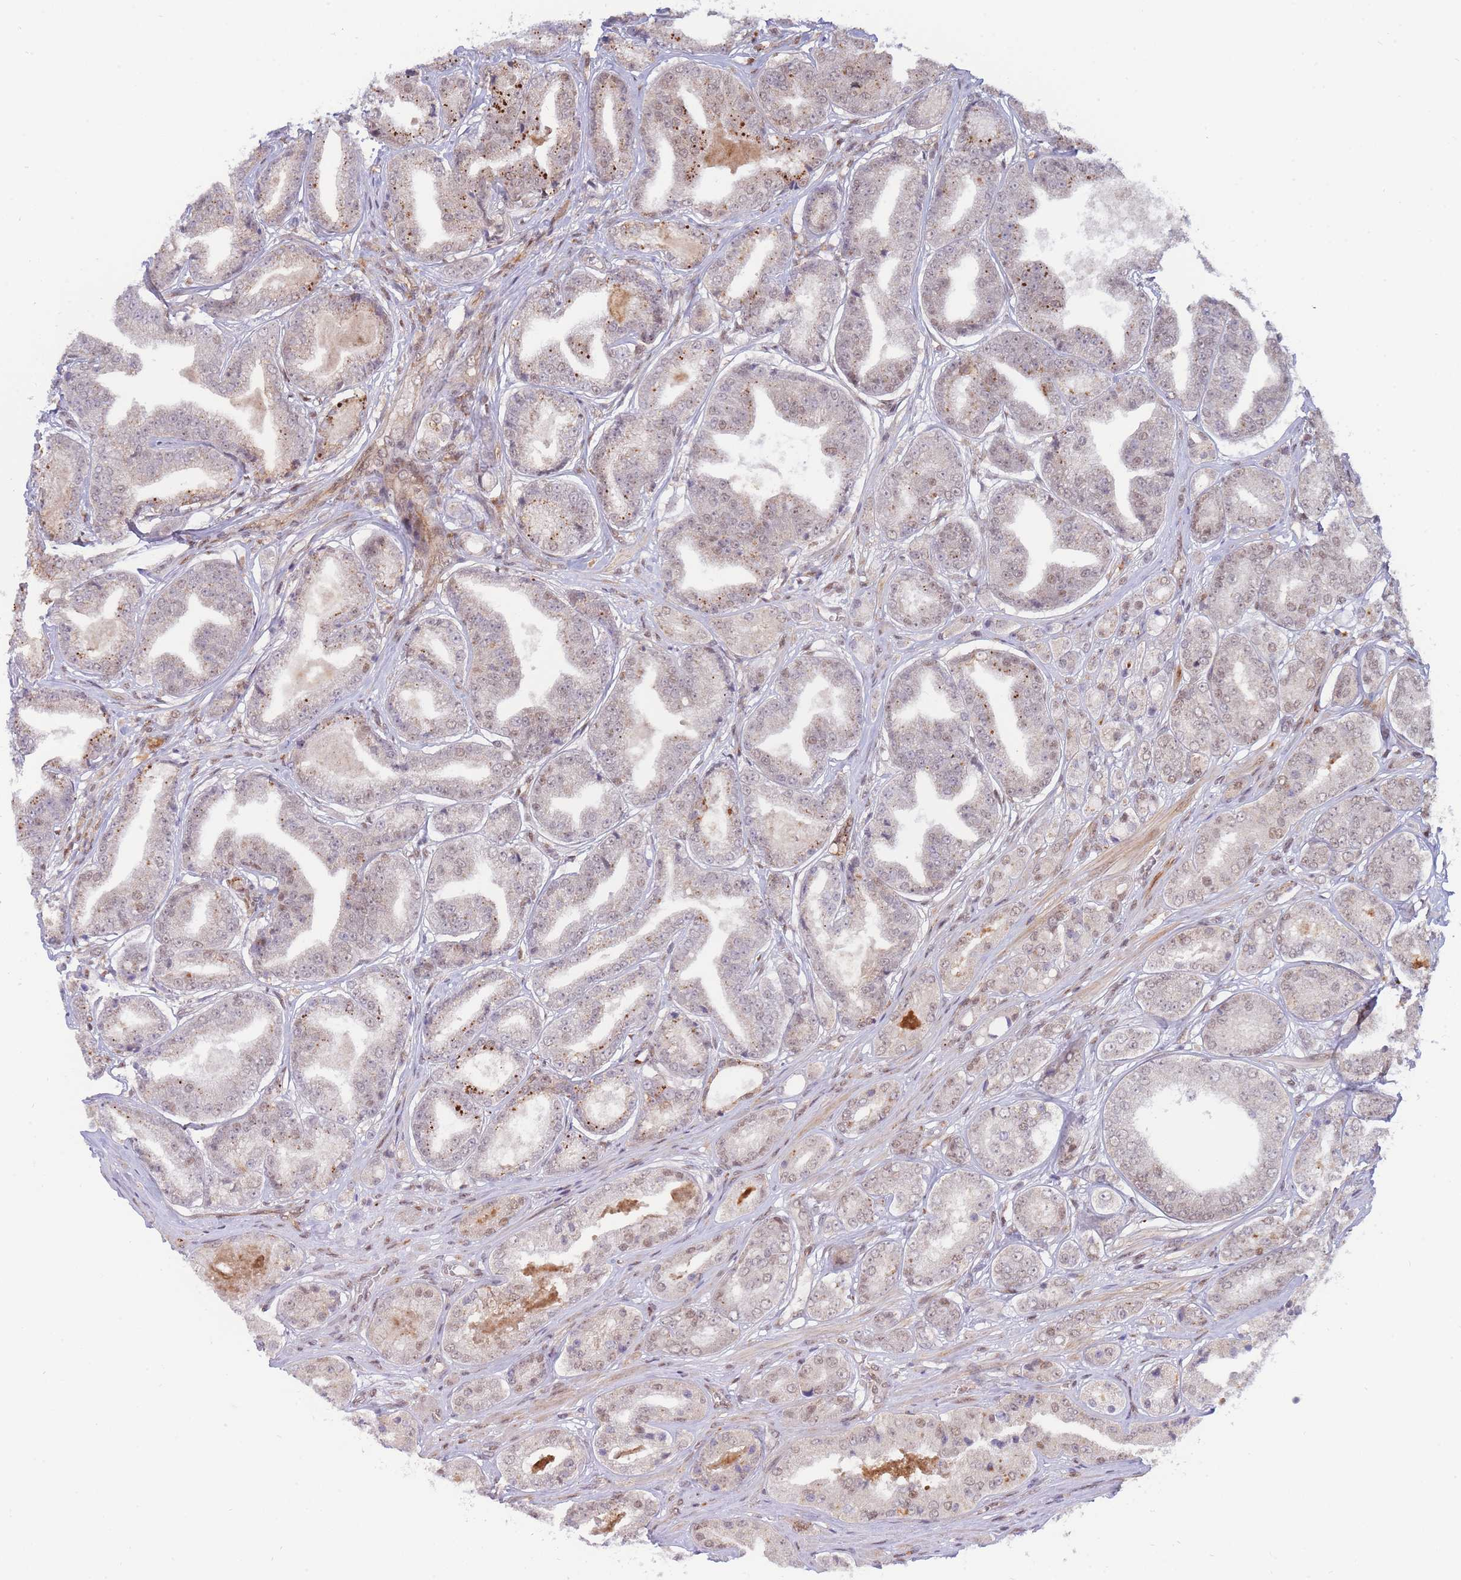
{"staining": {"intensity": "strong", "quantity": "<25%", "location": "cytoplasmic/membranous,nuclear"}, "tissue": "prostate cancer", "cell_type": "Tumor cells", "image_type": "cancer", "snomed": [{"axis": "morphology", "description": "Adenocarcinoma, High grade"}, {"axis": "topography", "description": "Prostate"}], "caption": "Immunohistochemistry micrograph of human prostate cancer stained for a protein (brown), which reveals medium levels of strong cytoplasmic/membranous and nuclear staining in about <25% of tumor cells.", "gene": "BOD1L1", "patient": {"sex": "male", "age": 63}}